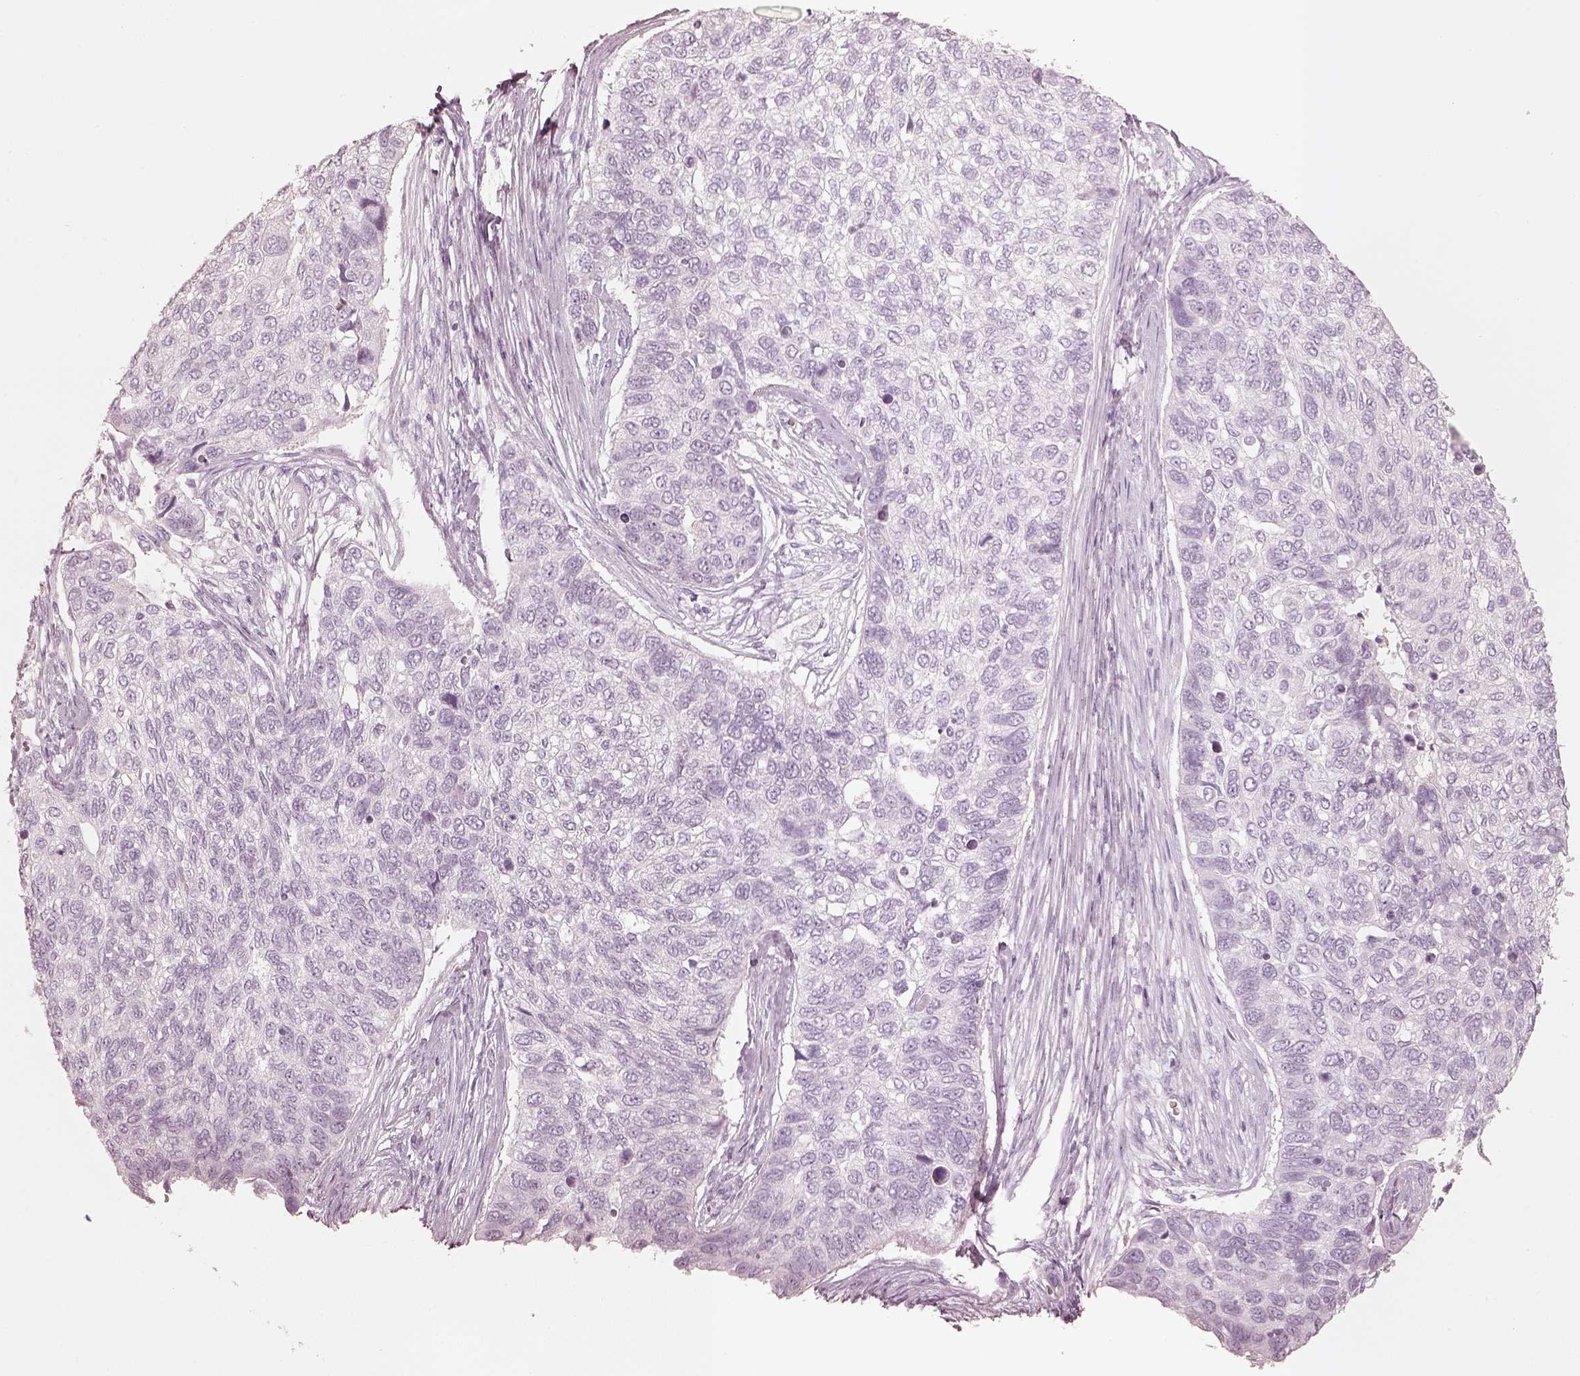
{"staining": {"intensity": "negative", "quantity": "none", "location": "none"}, "tissue": "lung cancer", "cell_type": "Tumor cells", "image_type": "cancer", "snomed": [{"axis": "morphology", "description": "Squamous cell carcinoma, NOS"}, {"axis": "topography", "description": "Lung"}], "caption": "An image of human lung cancer (squamous cell carcinoma) is negative for staining in tumor cells.", "gene": "KRT72", "patient": {"sex": "male", "age": 69}}